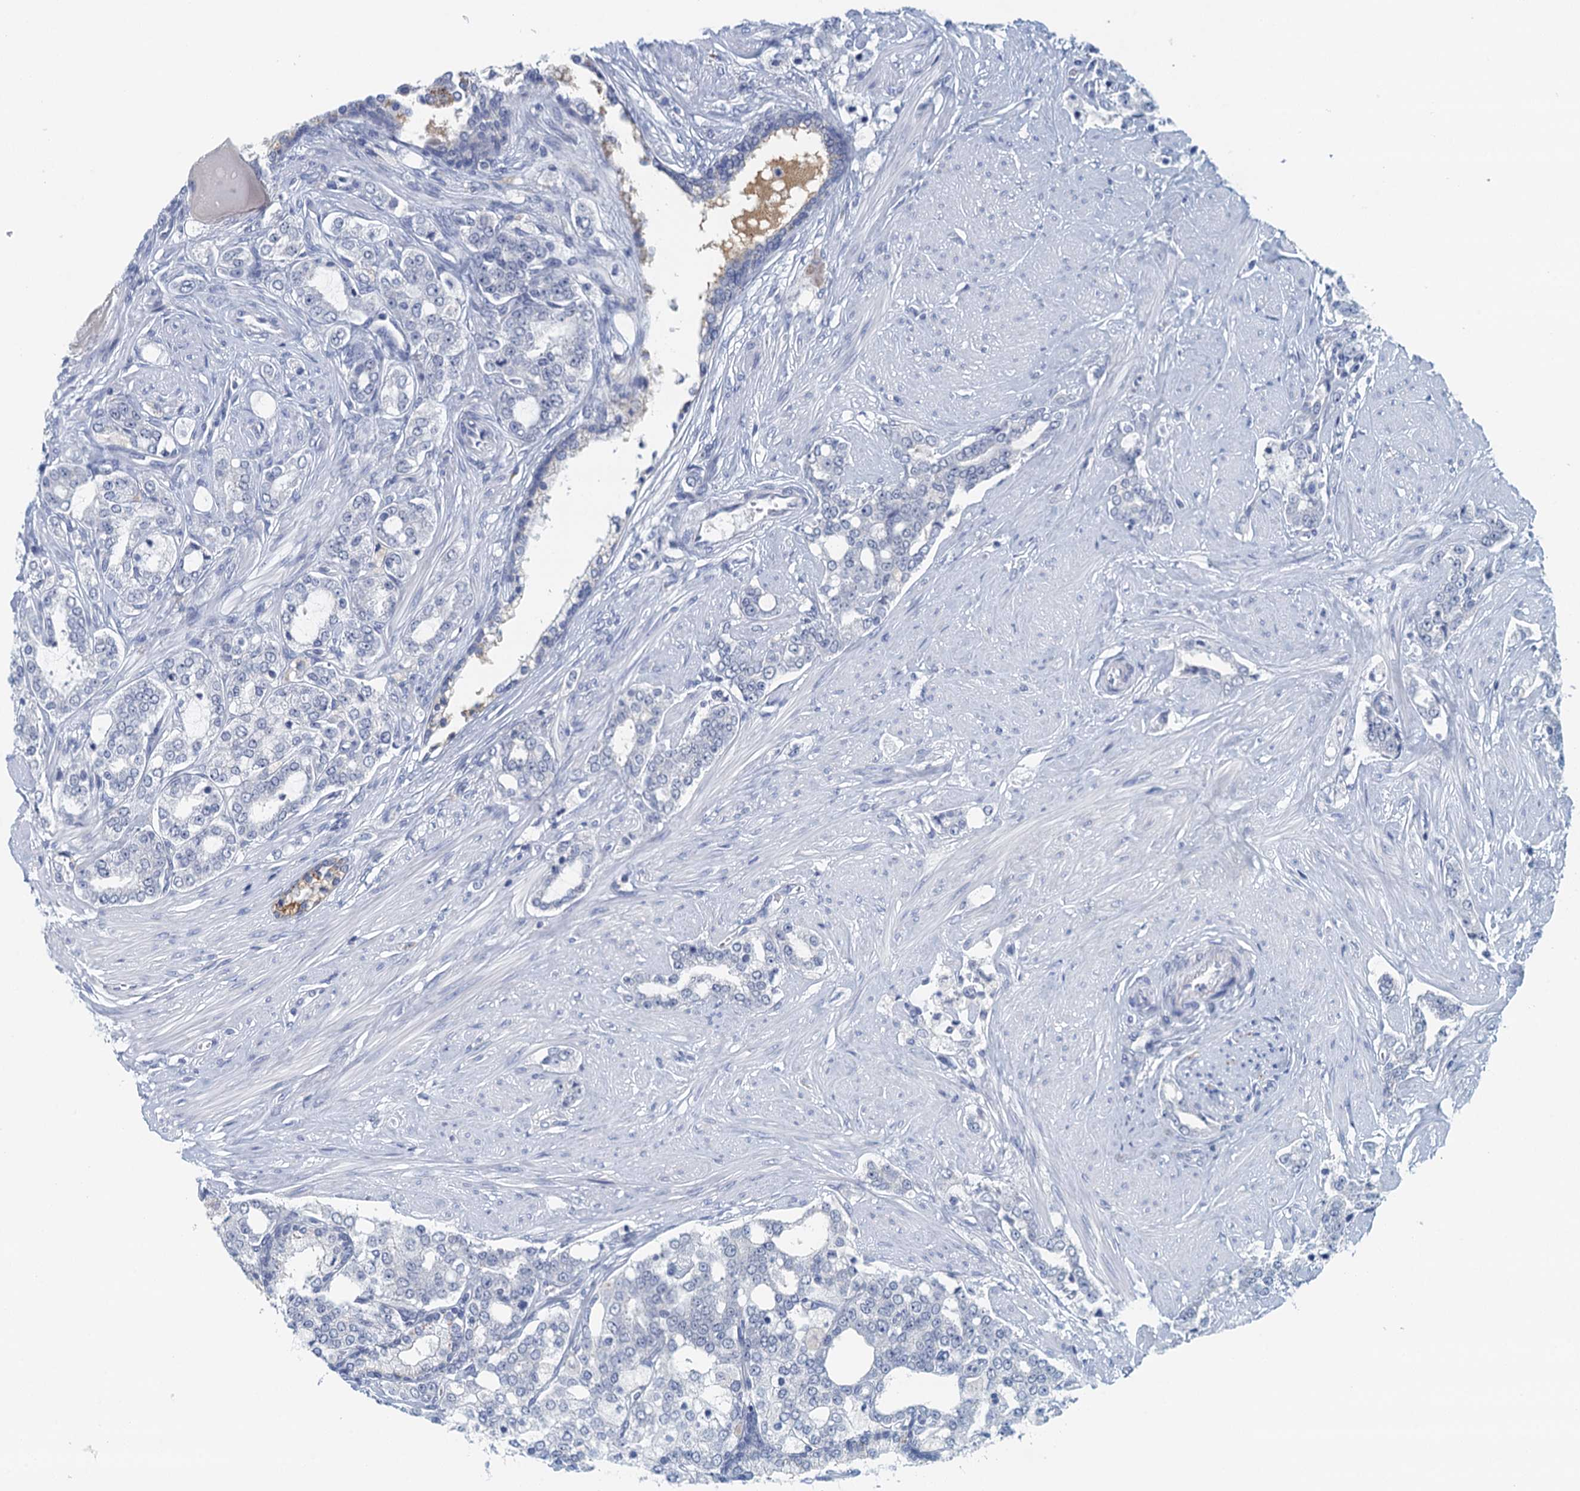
{"staining": {"intensity": "negative", "quantity": "none", "location": "none"}, "tissue": "prostate cancer", "cell_type": "Tumor cells", "image_type": "cancer", "snomed": [{"axis": "morphology", "description": "Adenocarcinoma, High grade"}, {"axis": "topography", "description": "Prostate"}], "caption": "DAB (3,3'-diaminobenzidine) immunohistochemical staining of prostate high-grade adenocarcinoma exhibits no significant expression in tumor cells.", "gene": "NUBP2", "patient": {"sex": "male", "age": 64}}